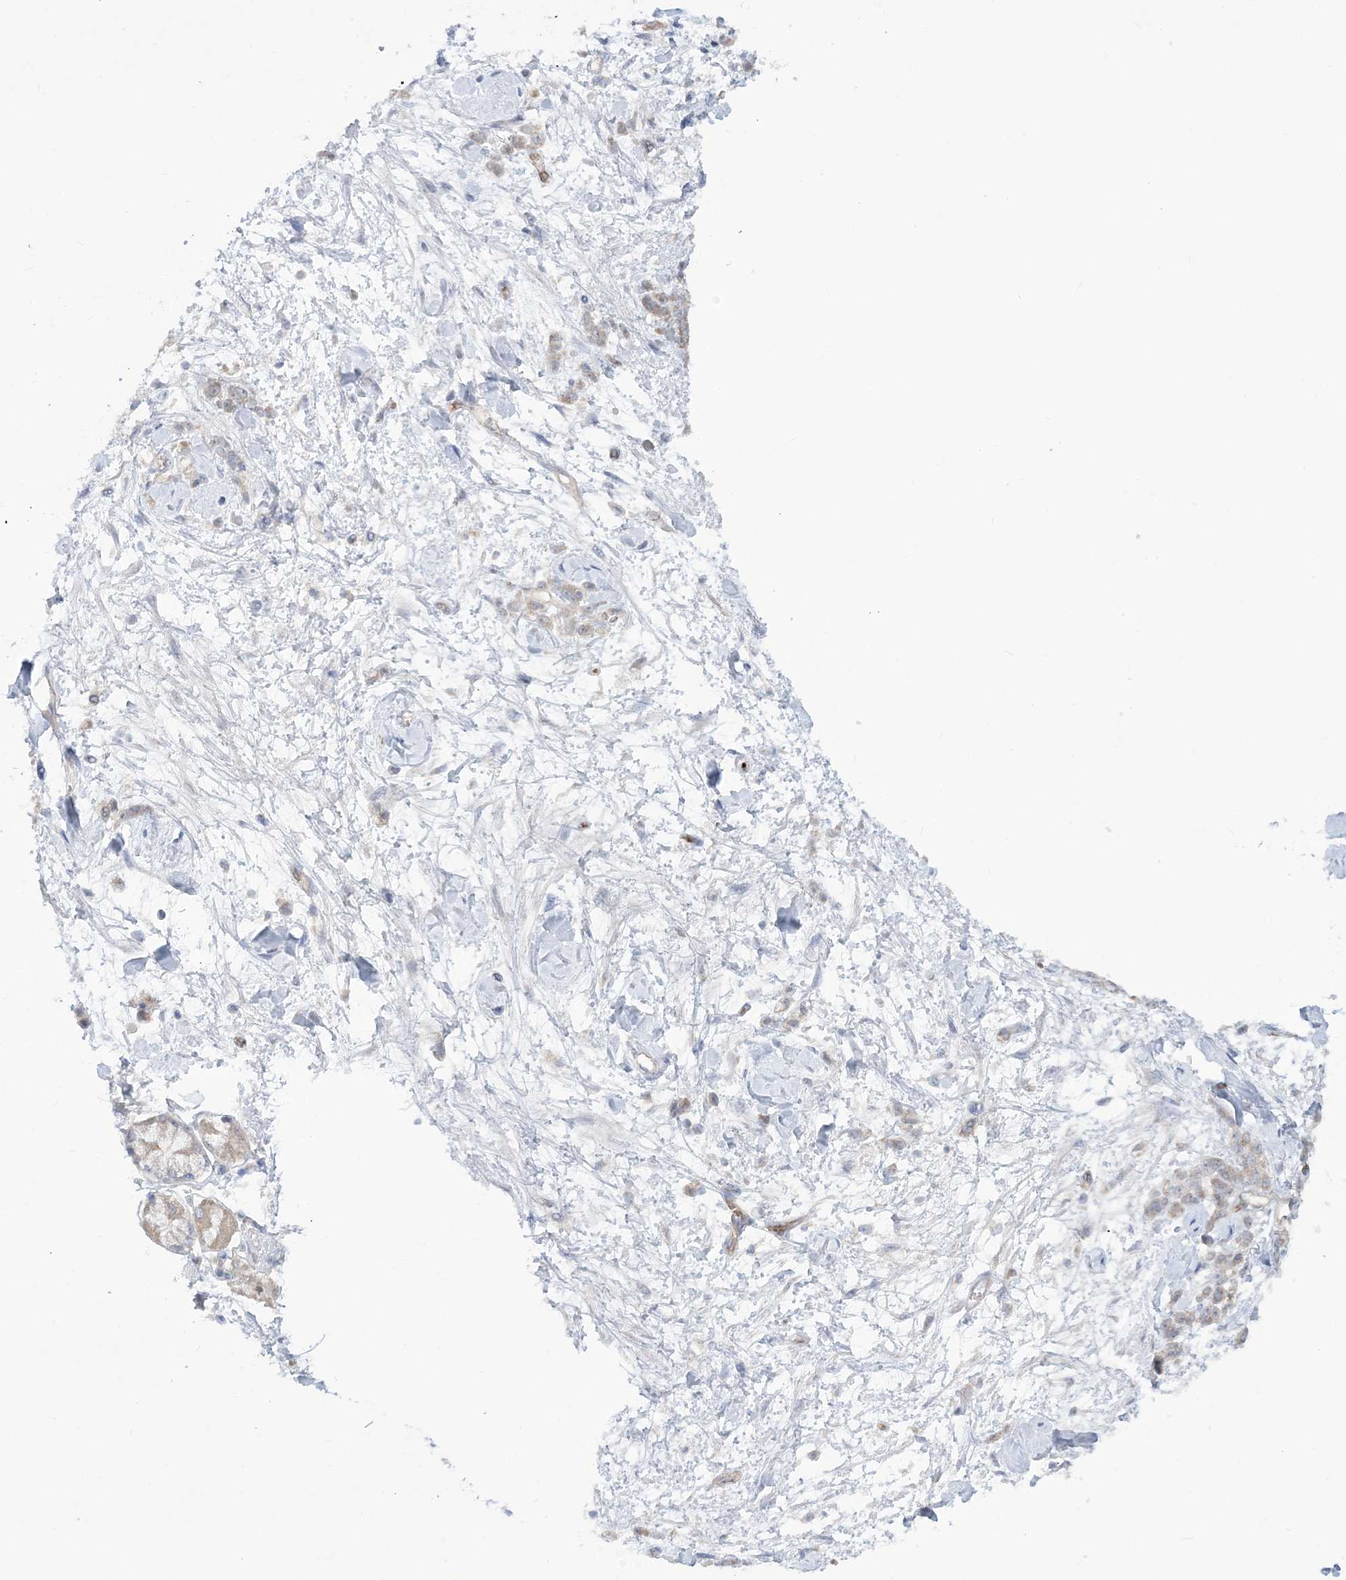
{"staining": {"intensity": "negative", "quantity": "none", "location": "none"}, "tissue": "stomach cancer", "cell_type": "Tumor cells", "image_type": "cancer", "snomed": [{"axis": "morphology", "description": "Normal tissue, NOS"}, {"axis": "morphology", "description": "Adenocarcinoma, NOS"}, {"axis": "topography", "description": "Stomach"}], "caption": "This is a histopathology image of immunohistochemistry (IHC) staining of stomach cancer, which shows no staining in tumor cells. Brightfield microscopy of IHC stained with DAB (brown) and hematoxylin (blue), captured at high magnification.", "gene": "FARSB", "patient": {"sex": "male", "age": 82}}